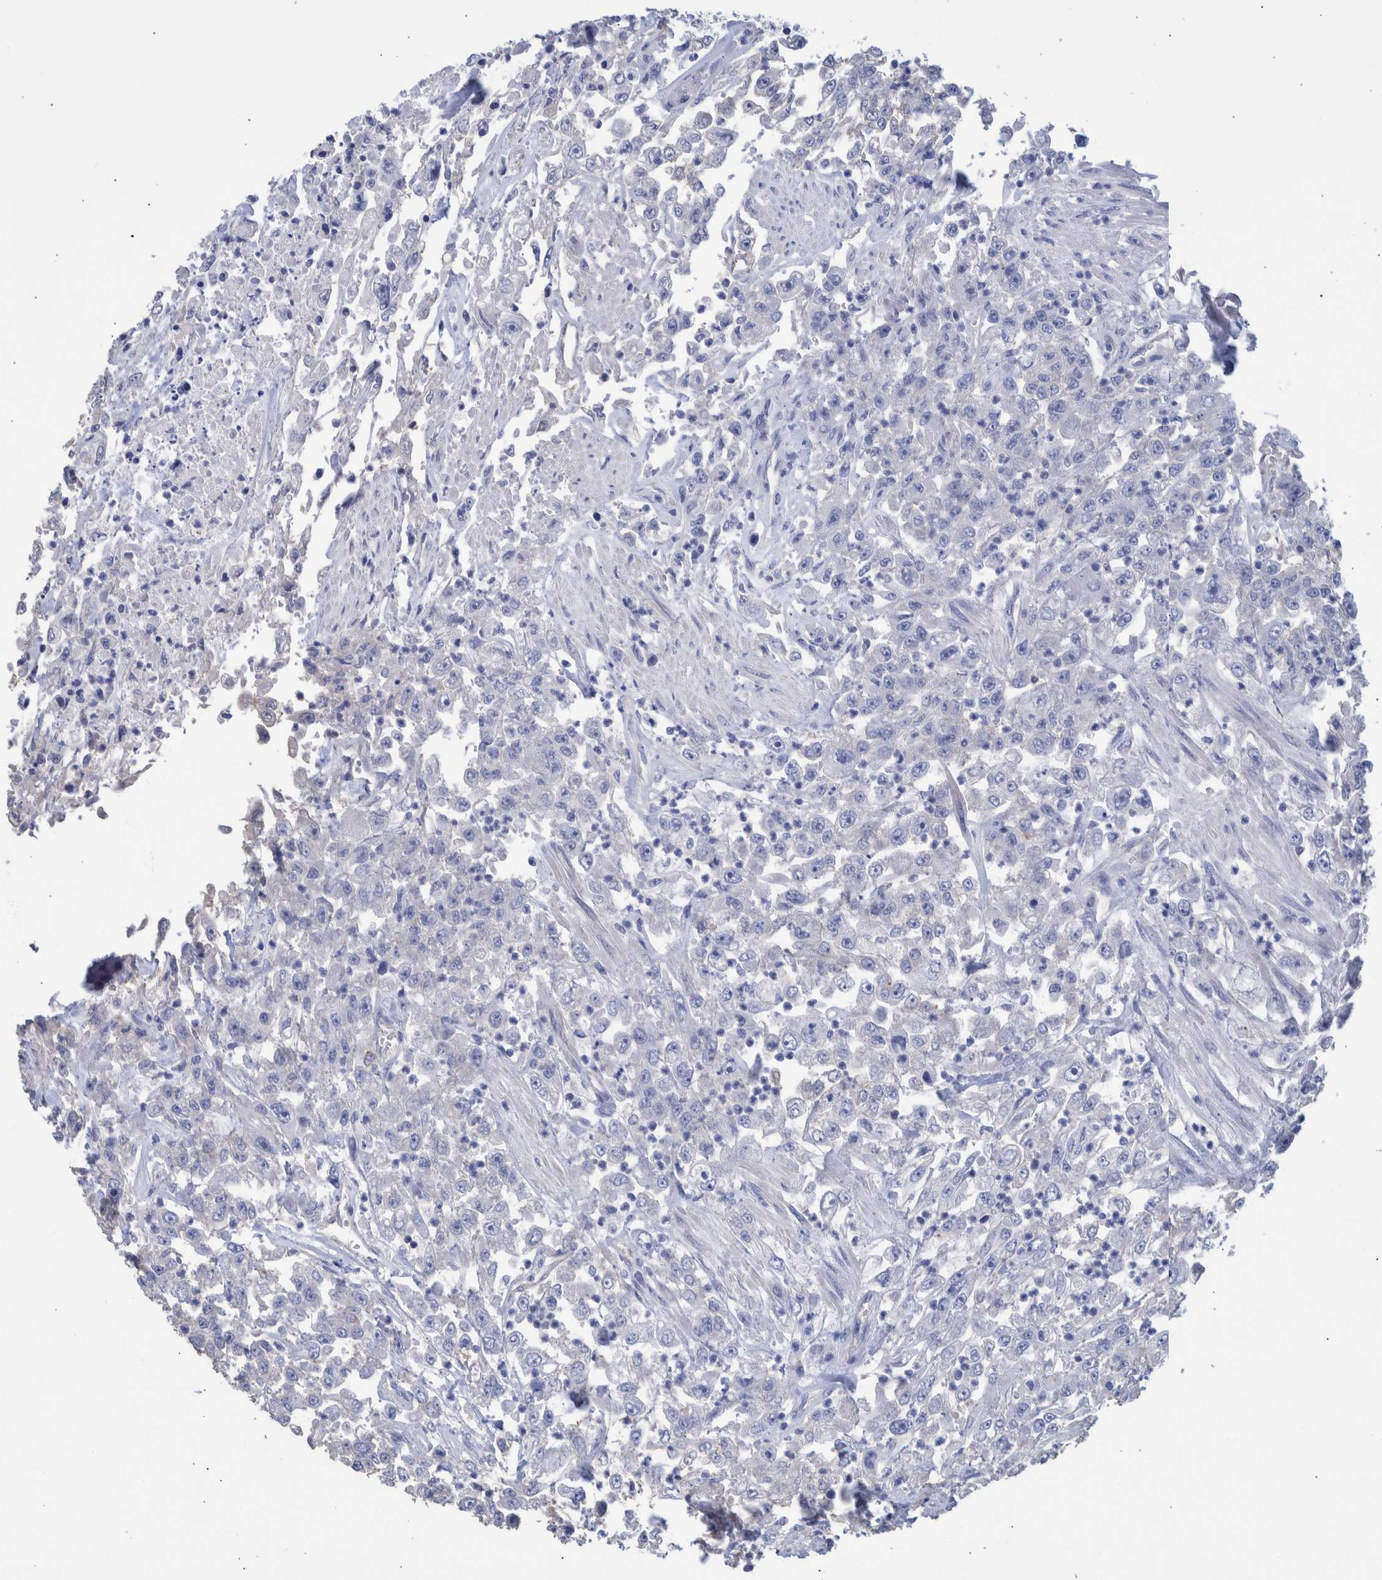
{"staining": {"intensity": "negative", "quantity": "none", "location": "none"}, "tissue": "urothelial cancer", "cell_type": "Tumor cells", "image_type": "cancer", "snomed": [{"axis": "morphology", "description": "Urothelial carcinoma, High grade"}, {"axis": "topography", "description": "Urinary bladder"}], "caption": "DAB (3,3'-diaminobenzidine) immunohistochemical staining of human urothelial carcinoma (high-grade) demonstrates no significant positivity in tumor cells.", "gene": "PPP3CC", "patient": {"sex": "male", "age": 46}}